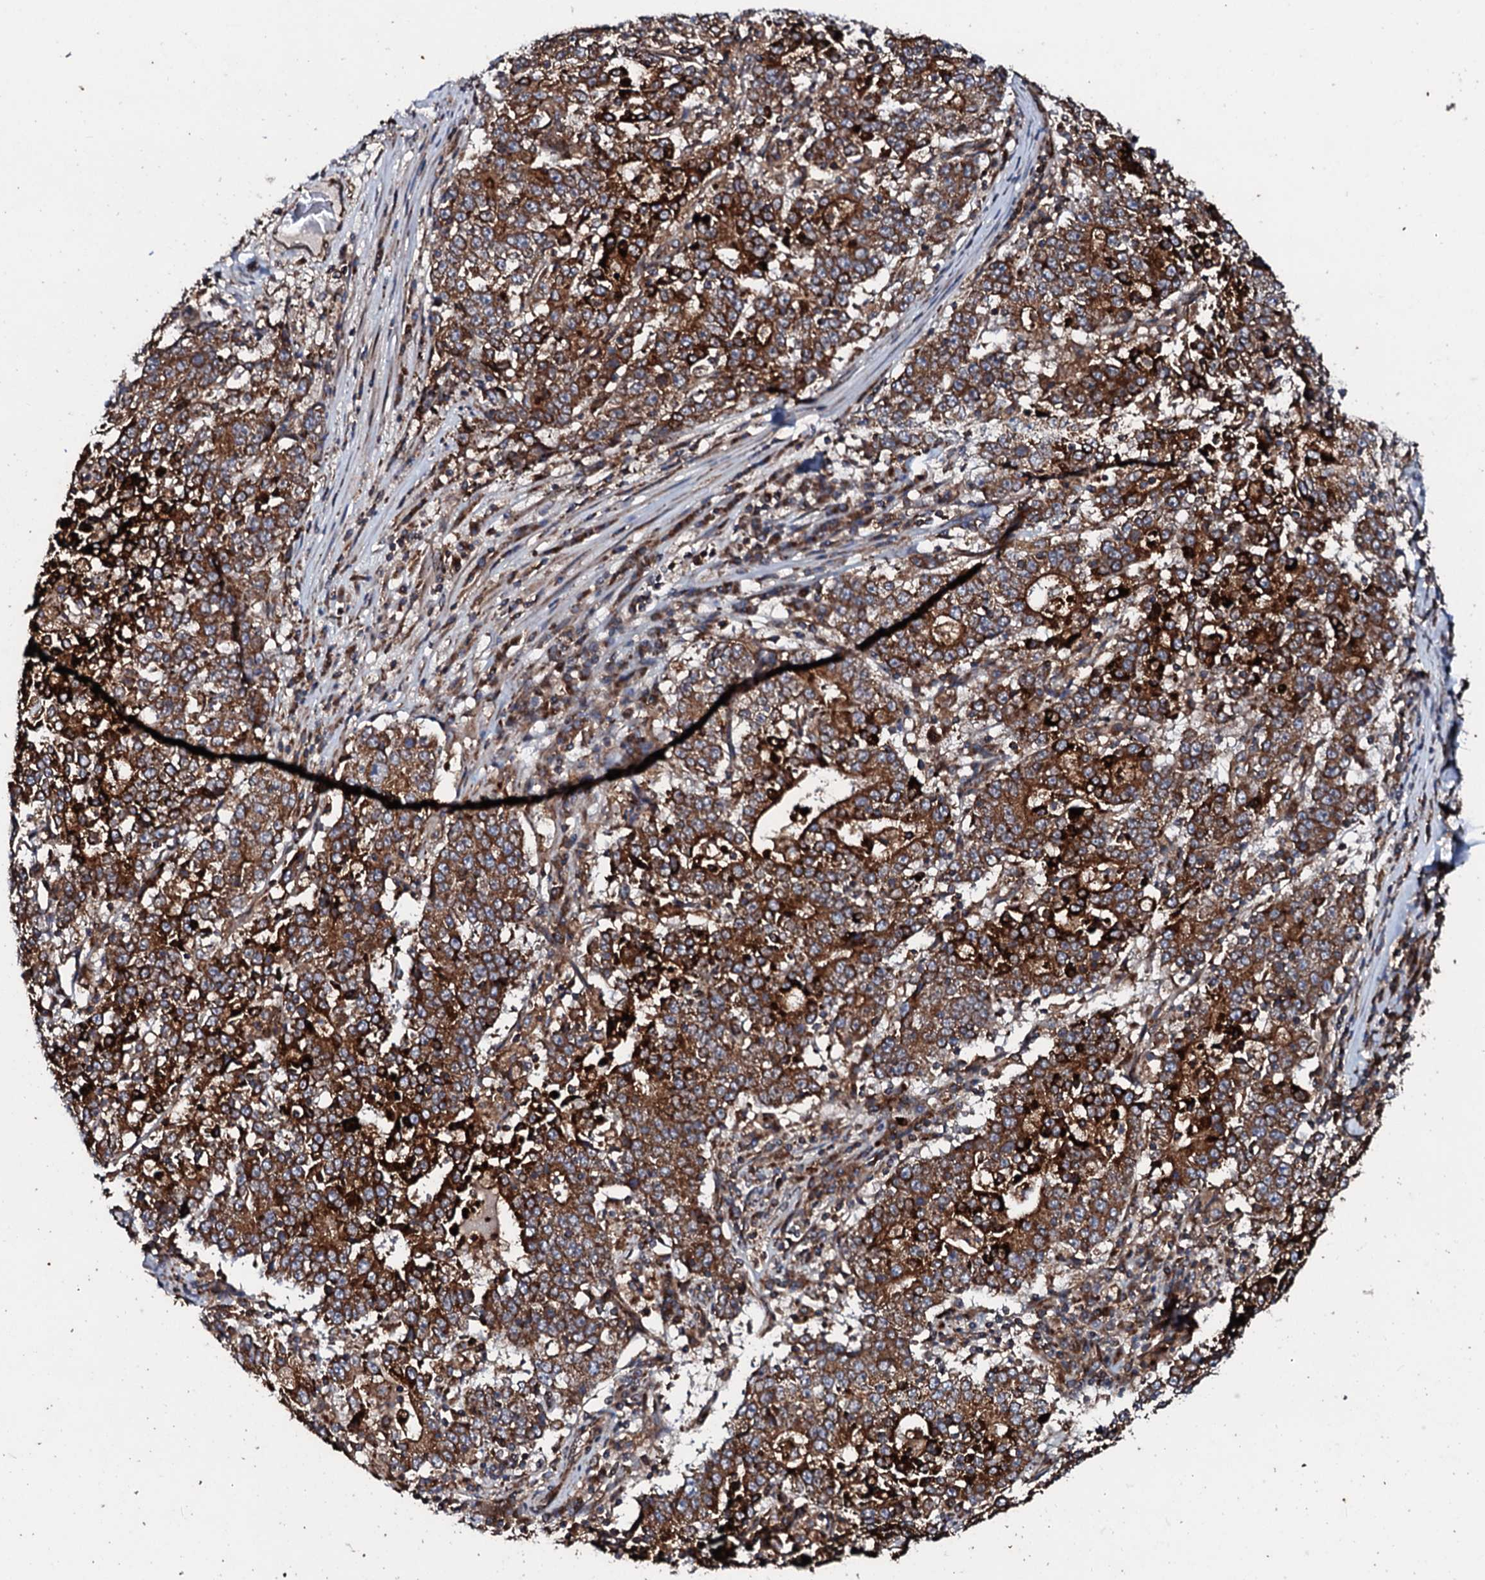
{"staining": {"intensity": "strong", "quantity": ">75%", "location": "cytoplasmic/membranous"}, "tissue": "stomach cancer", "cell_type": "Tumor cells", "image_type": "cancer", "snomed": [{"axis": "morphology", "description": "Adenocarcinoma, NOS"}, {"axis": "topography", "description": "Stomach"}], "caption": "Immunohistochemical staining of stomach cancer (adenocarcinoma) displays high levels of strong cytoplasmic/membranous positivity in about >75% of tumor cells.", "gene": "SDHAF2", "patient": {"sex": "male", "age": 59}}